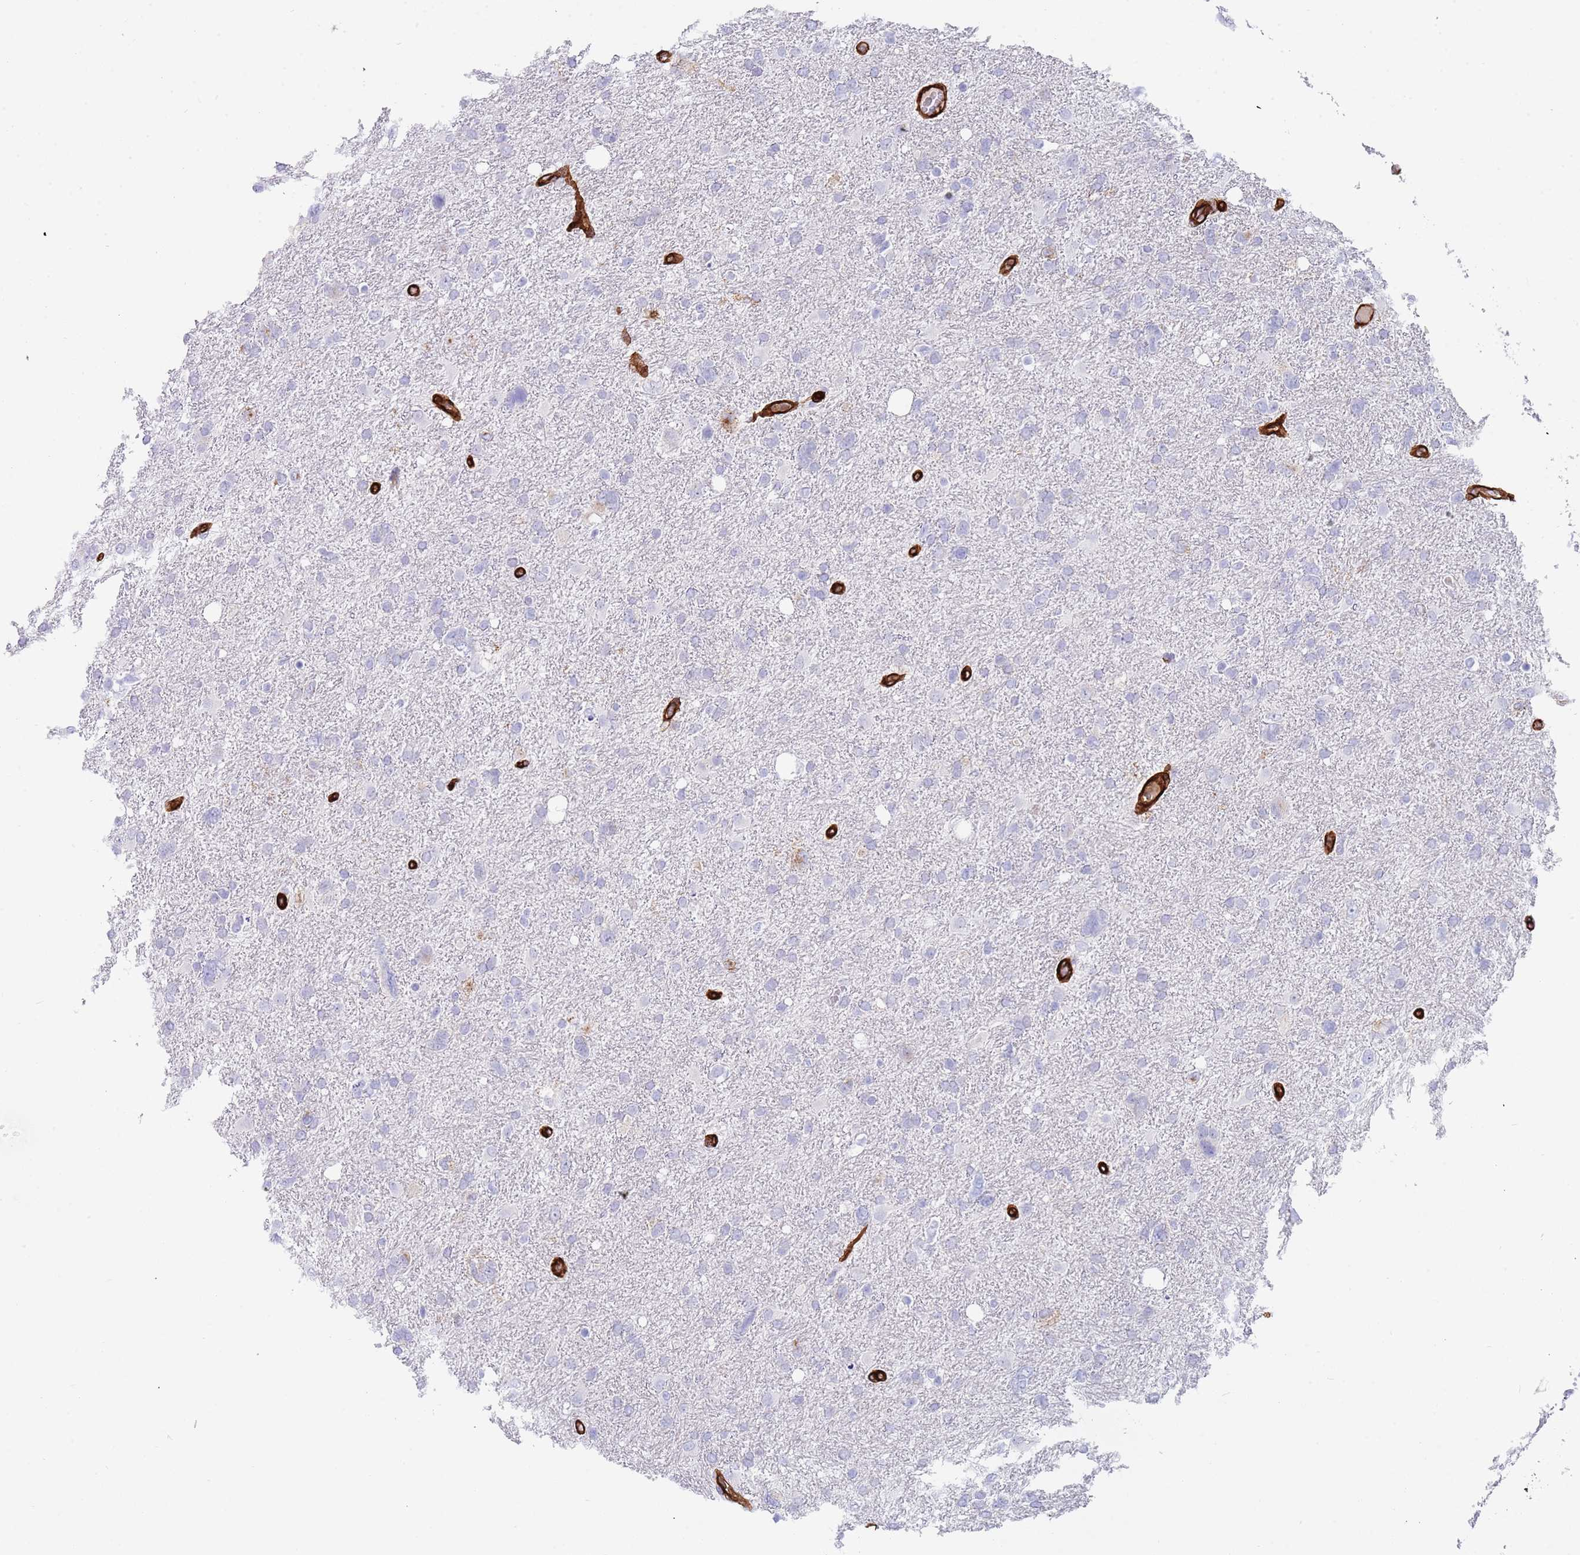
{"staining": {"intensity": "negative", "quantity": "none", "location": "none"}, "tissue": "glioma", "cell_type": "Tumor cells", "image_type": "cancer", "snomed": [{"axis": "morphology", "description": "Glioma, malignant, High grade"}, {"axis": "topography", "description": "Brain"}], "caption": "This photomicrograph is of glioma stained with immunohistochemistry (IHC) to label a protein in brown with the nuclei are counter-stained blue. There is no staining in tumor cells. (Stains: DAB (3,3'-diaminobenzidine) immunohistochemistry (IHC) with hematoxylin counter stain, Microscopy: brightfield microscopy at high magnification).", "gene": "CAV2", "patient": {"sex": "male", "age": 61}}